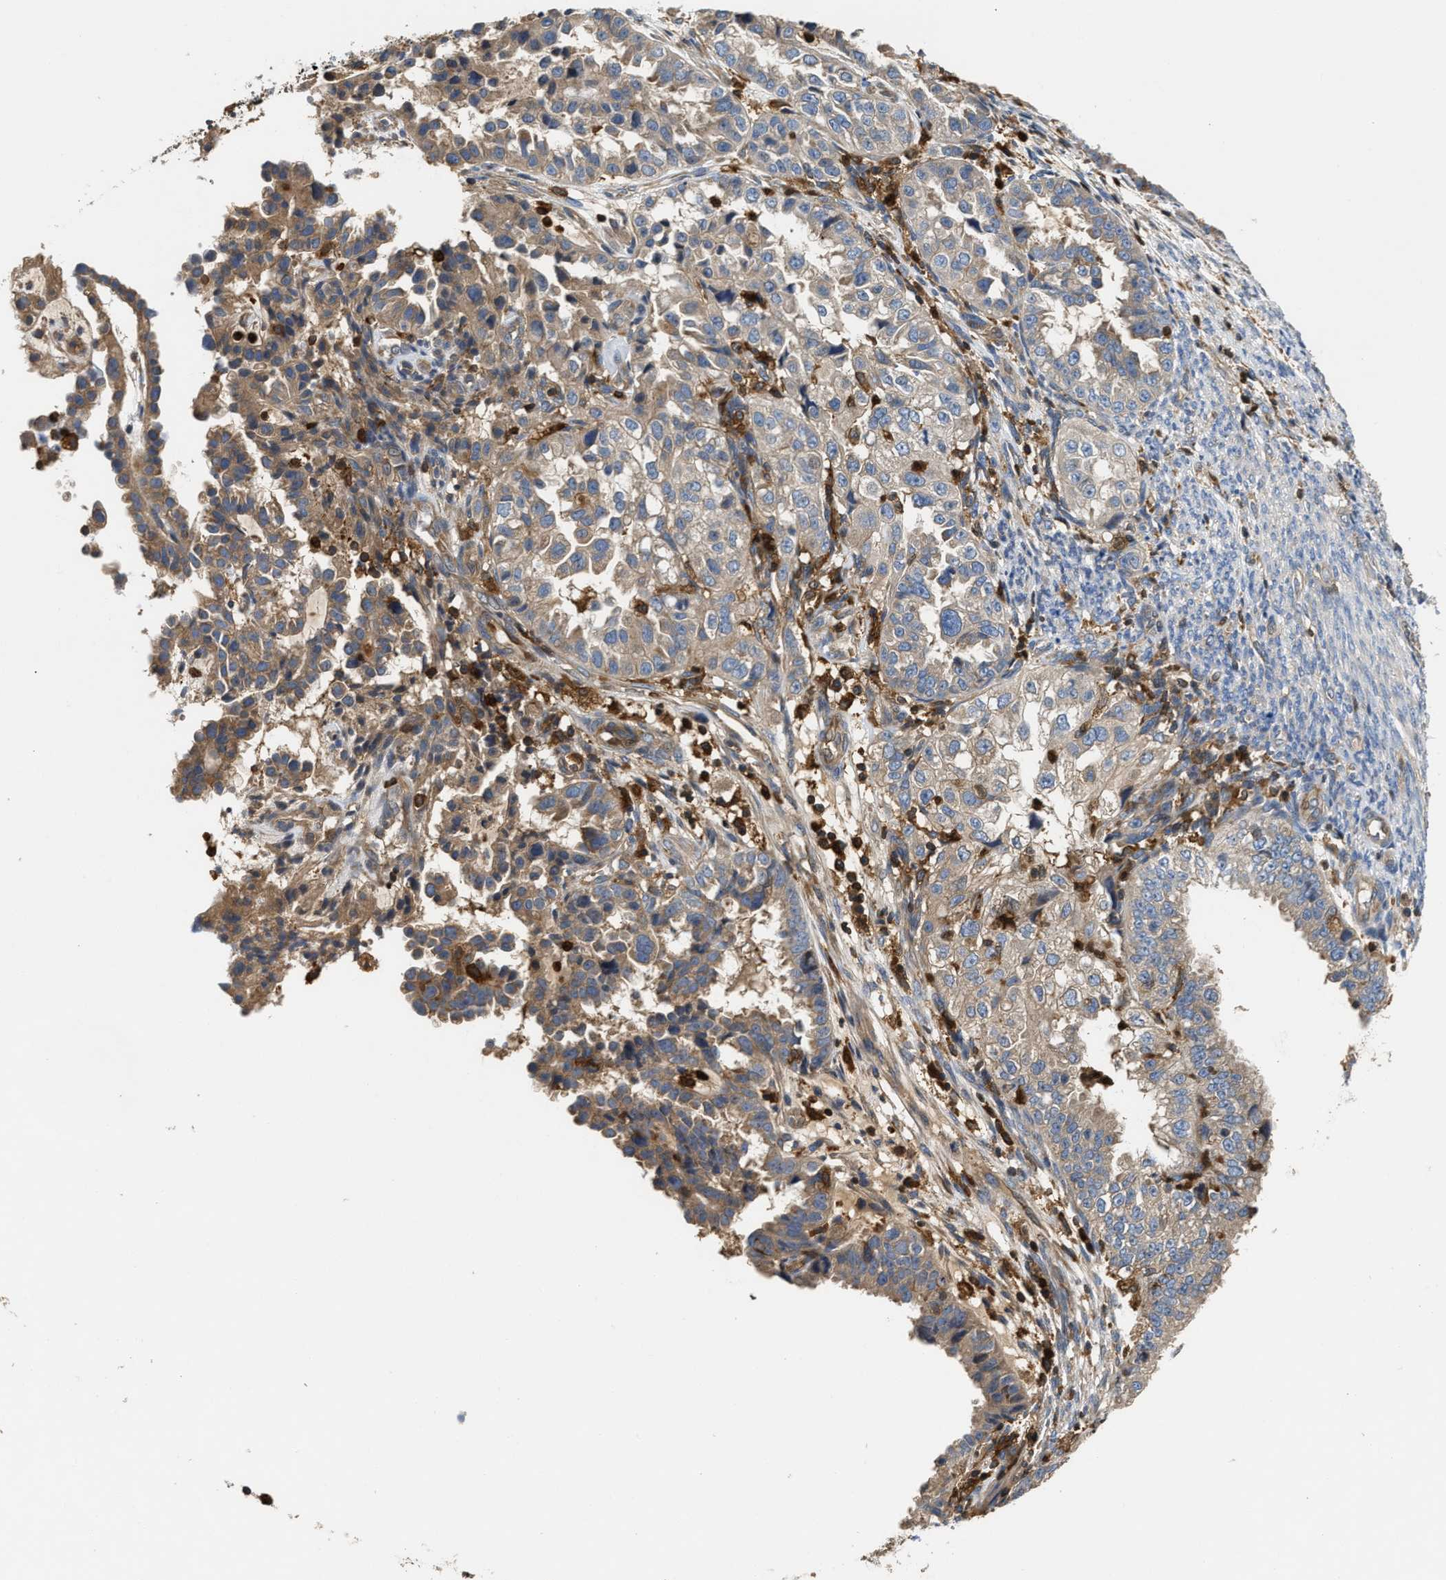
{"staining": {"intensity": "weak", "quantity": "25%-75%", "location": "cytoplasmic/membranous"}, "tissue": "endometrial cancer", "cell_type": "Tumor cells", "image_type": "cancer", "snomed": [{"axis": "morphology", "description": "Adenocarcinoma, NOS"}, {"axis": "topography", "description": "Endometrium"}], "caption": "High-magnification brightfield microscopy of endometrial cancer (adenocarcinoma) stained with DAB (brown) and counterstained with hematoxylin (blue). tumor cells exhibit weak cytoplasmic/membranous staining is present in about25%-75% of cells.", "gene": "OSTF1", "patient": {"sex": "female", "age": 85}}